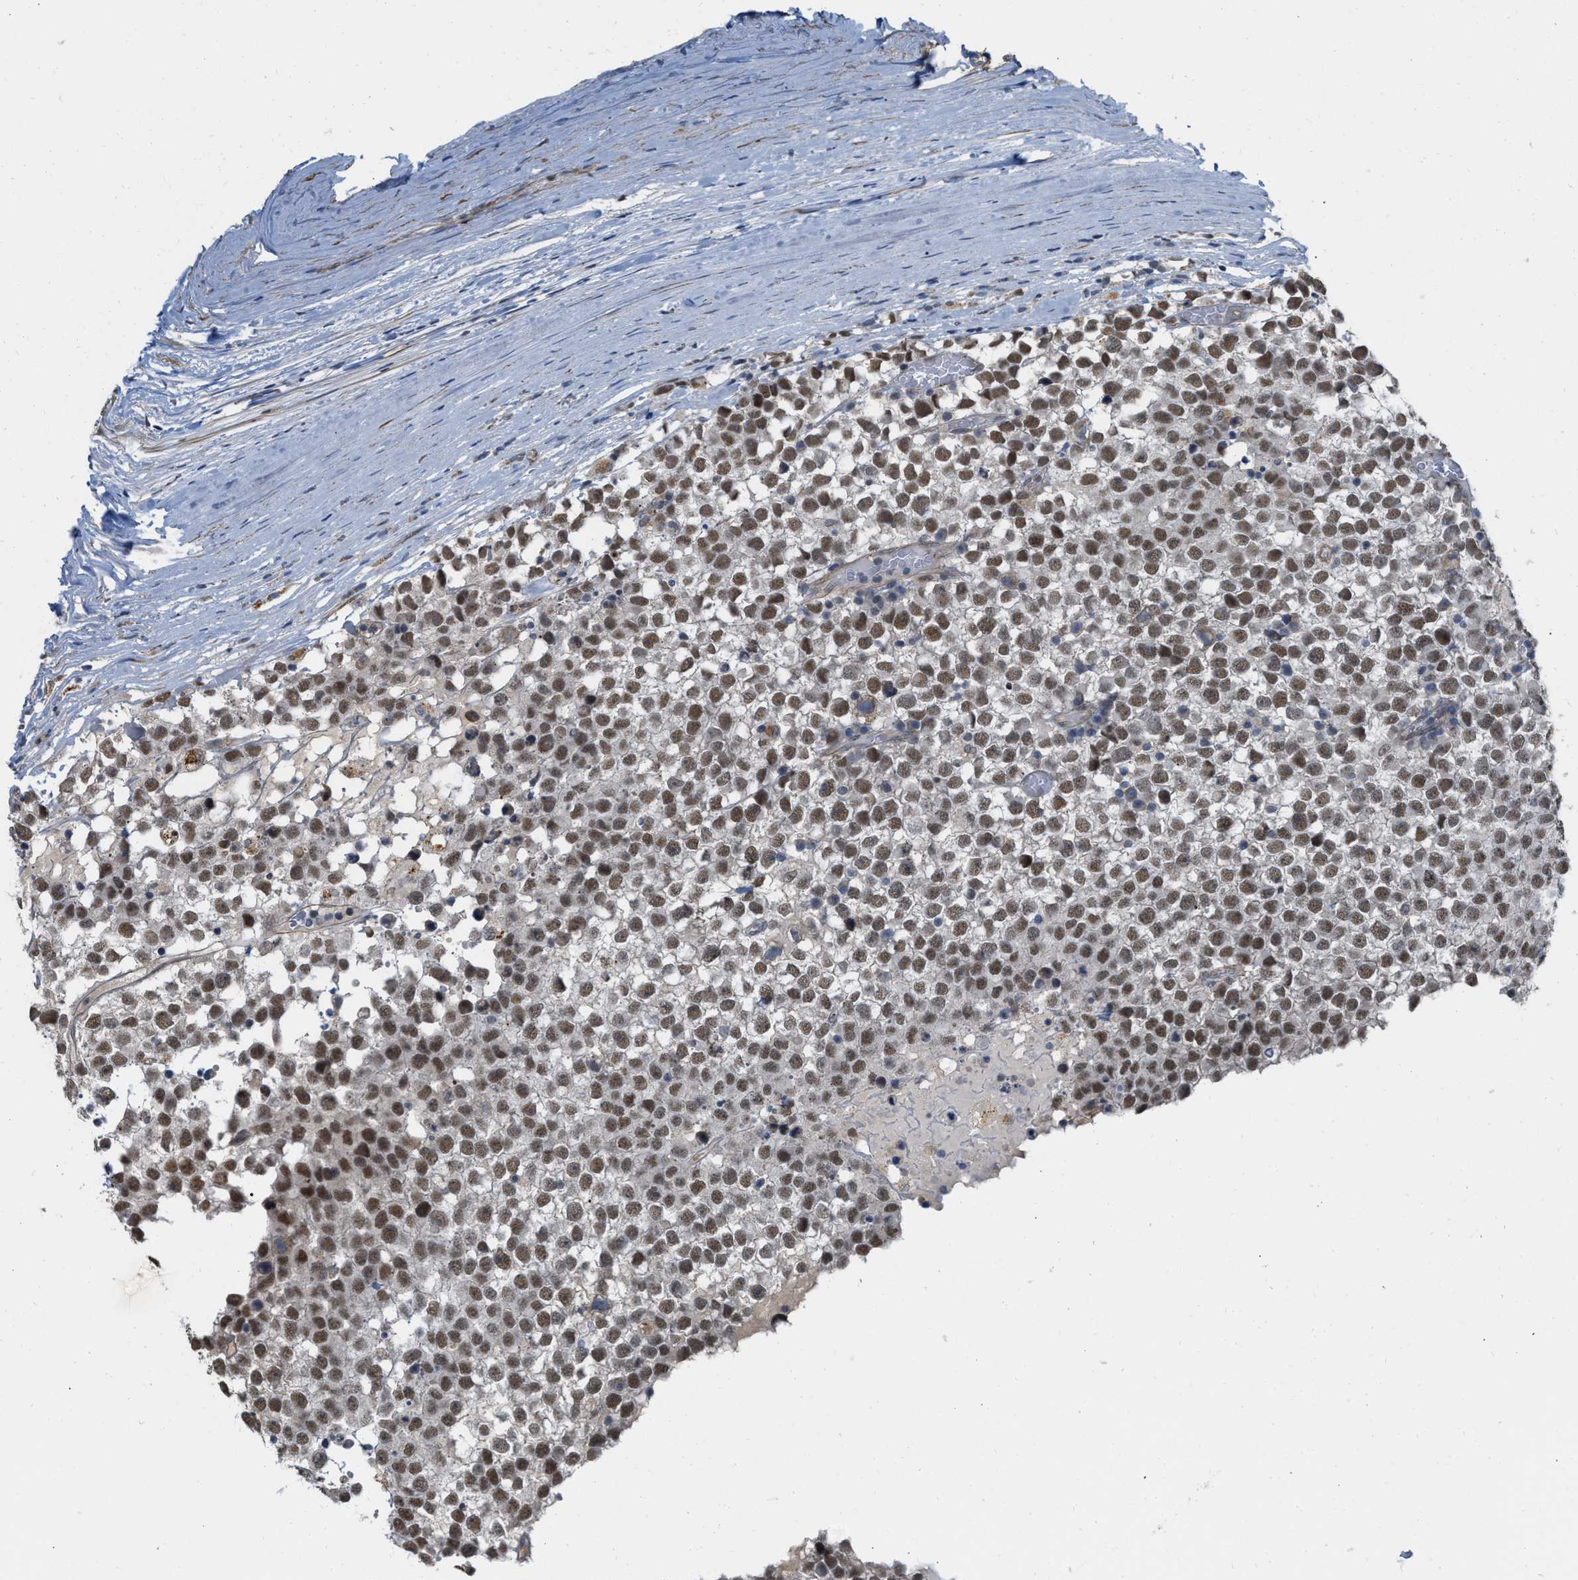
{"staining": {"intensity": "moderate", "quantity": ">75%", "location": "nuclear"}, "tissue": "testis cancer", "cell_type": "Tumor cells", "image_type": "cancer", "snomed": [{"axis": "morphology", "description": "Seminoma, NOS"}, {"axis": "topography", "description": "Testis"}], "caption": "About >75% of tumor cells in seminoma (testis) reveal moderate nuclear protein staining as visualized by brown immunohistochemical staining.", "gene": "NAPEPLD", "patient": {"sex": "male", "age": 65}}